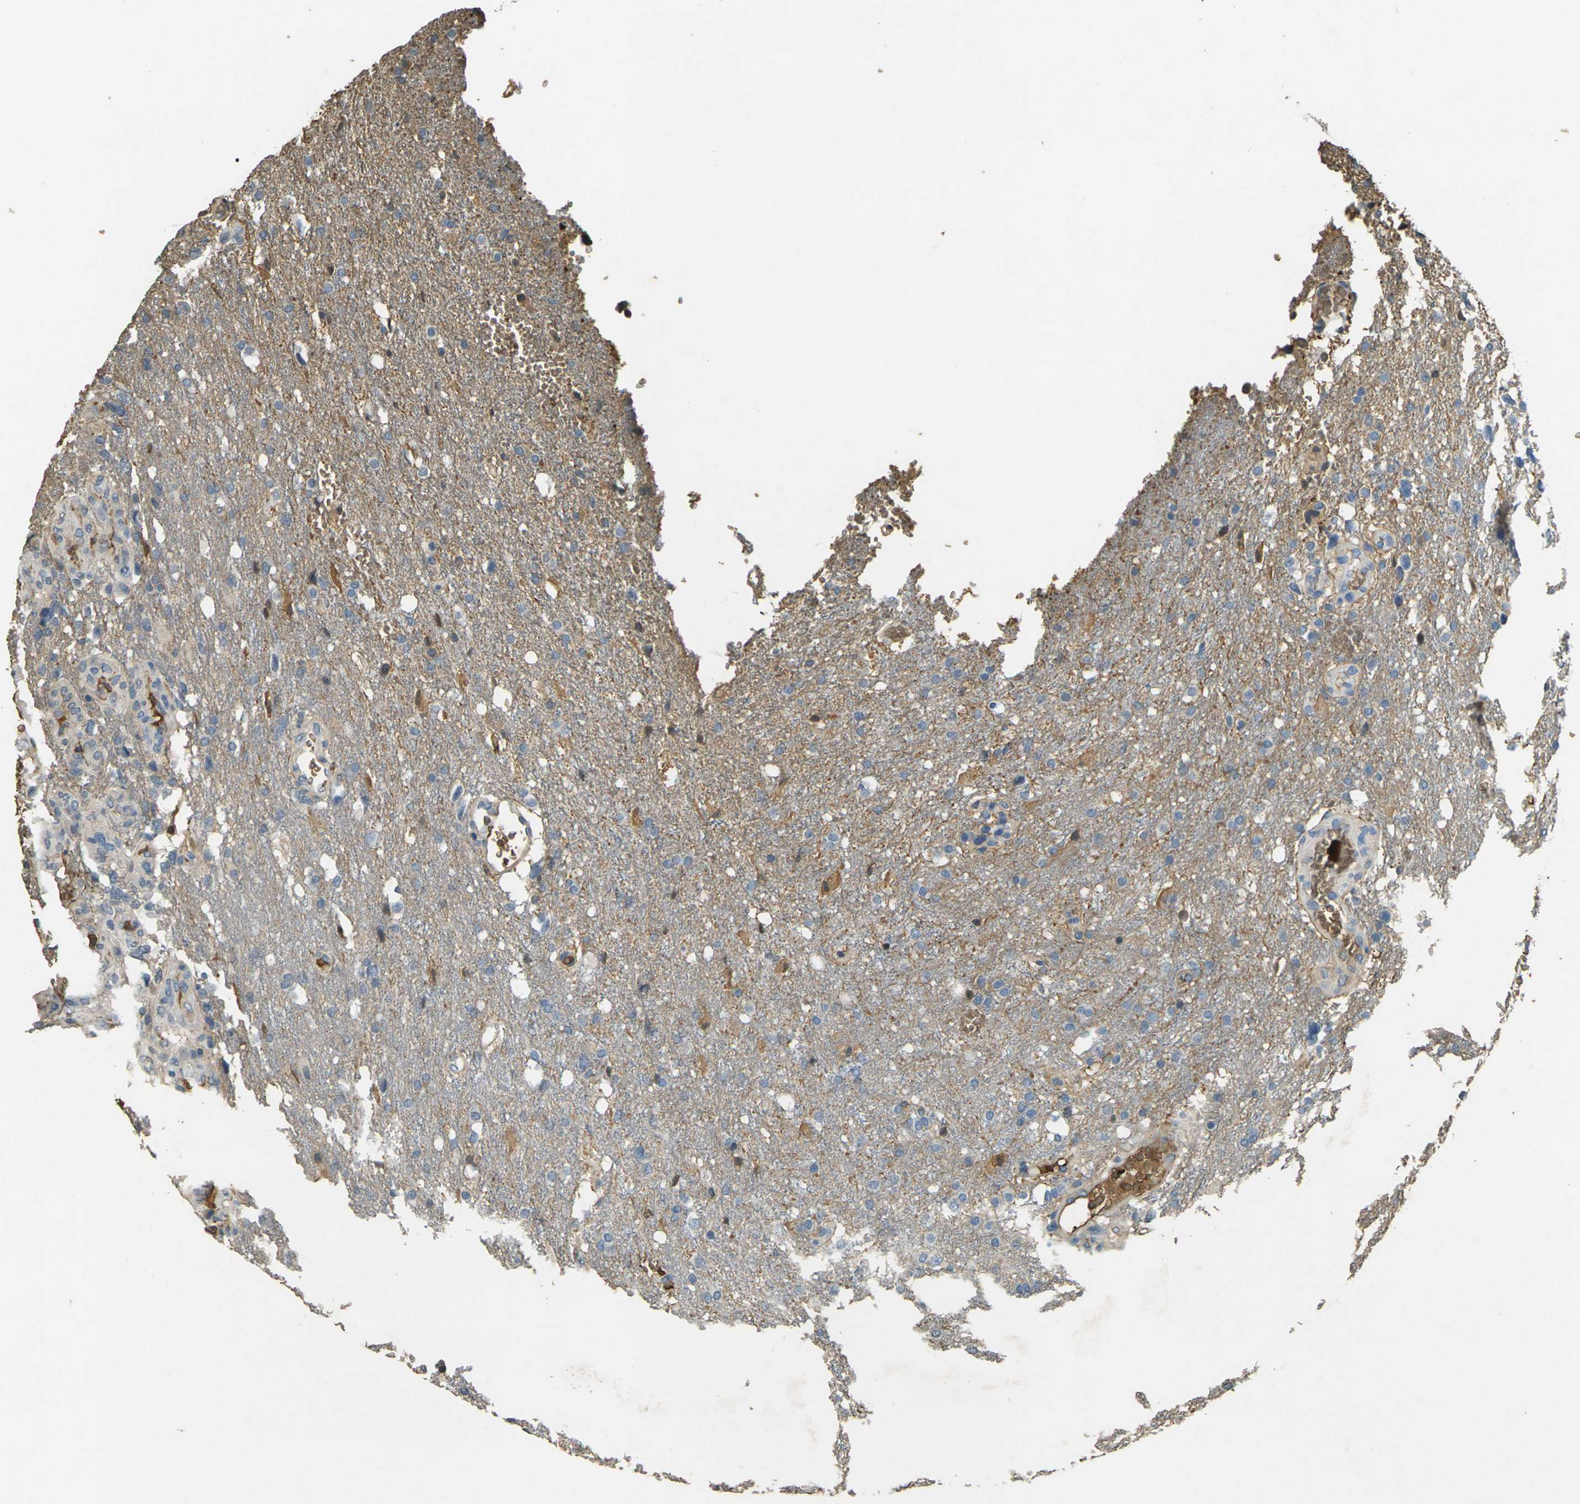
{"staining": {"intensity": "negative", "quantity": "none", "location": "none"}, "tissue": "glioma", "cell_type": "Tumor cells", "image_type": "cancer", "snomed": [{"axis": "morphology", "description": "Glioma, malignant, High grade"}, {"axis": "topography", "description": "Brain"}], "caption": "Immunohistochemistry (IHC) of human malignant glioma (high-grade) reveals no staining in tumor cells. (IHC, brightfield microscopy, high magnification).", "gene": "HBB", "patient": {"sex": "female", "age": 58}}